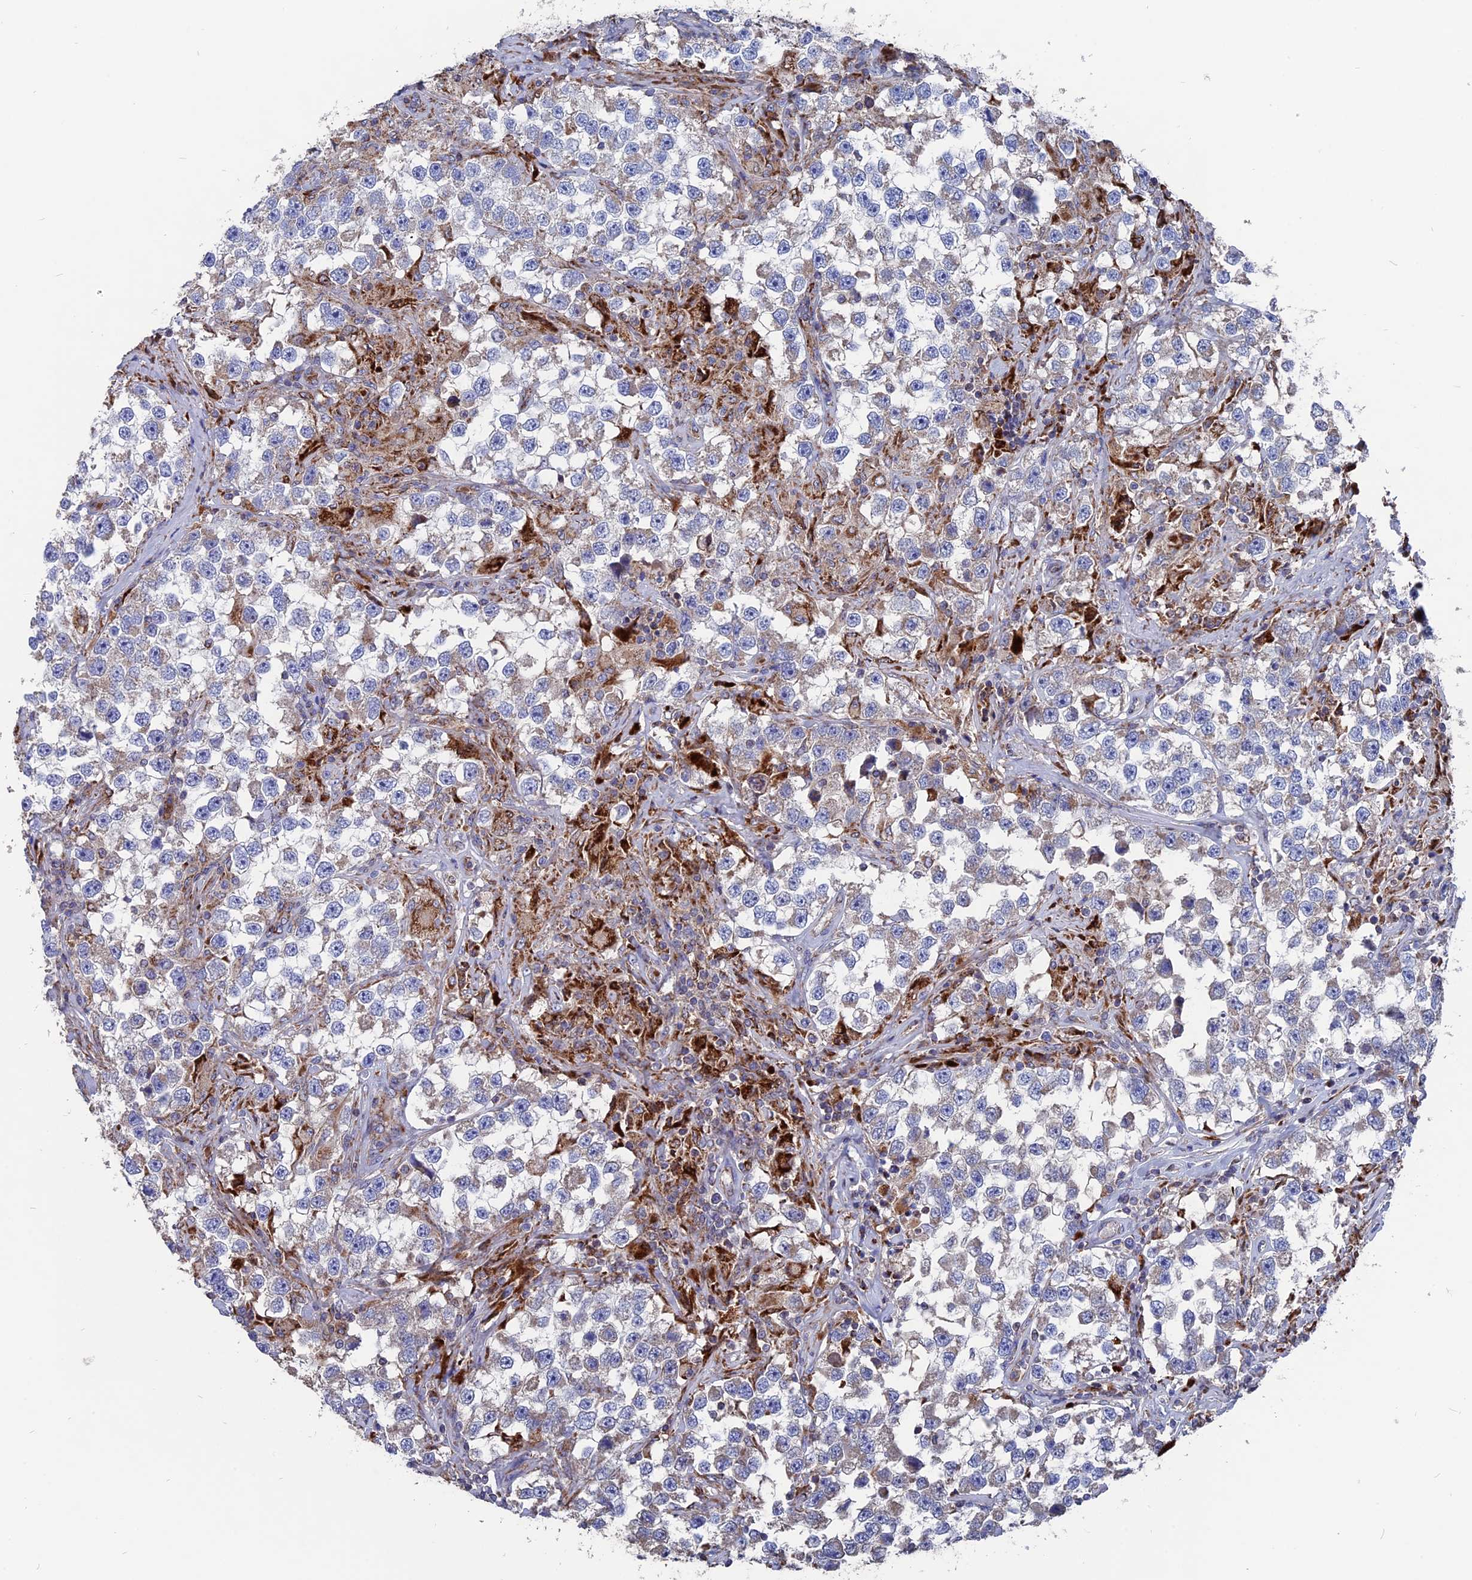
{"staining": {"intensity": "negative", "quantity": "none", "location": "none"}, "tissue": "testis cancer", "cell_type": "Tumor cells", "image_type": "cancer", "snomed": [{"axis": "morphology", "description": "Seminoma, NOS"}, {"axis": "topography", "description": "Testis"}], "caption": "Human testis seminoma stained for a protein using immunohistochemistry exhibits no positivity in tumor cells.", "gene": "TGFA", "patient": {"sex": "male", "age": 46}}